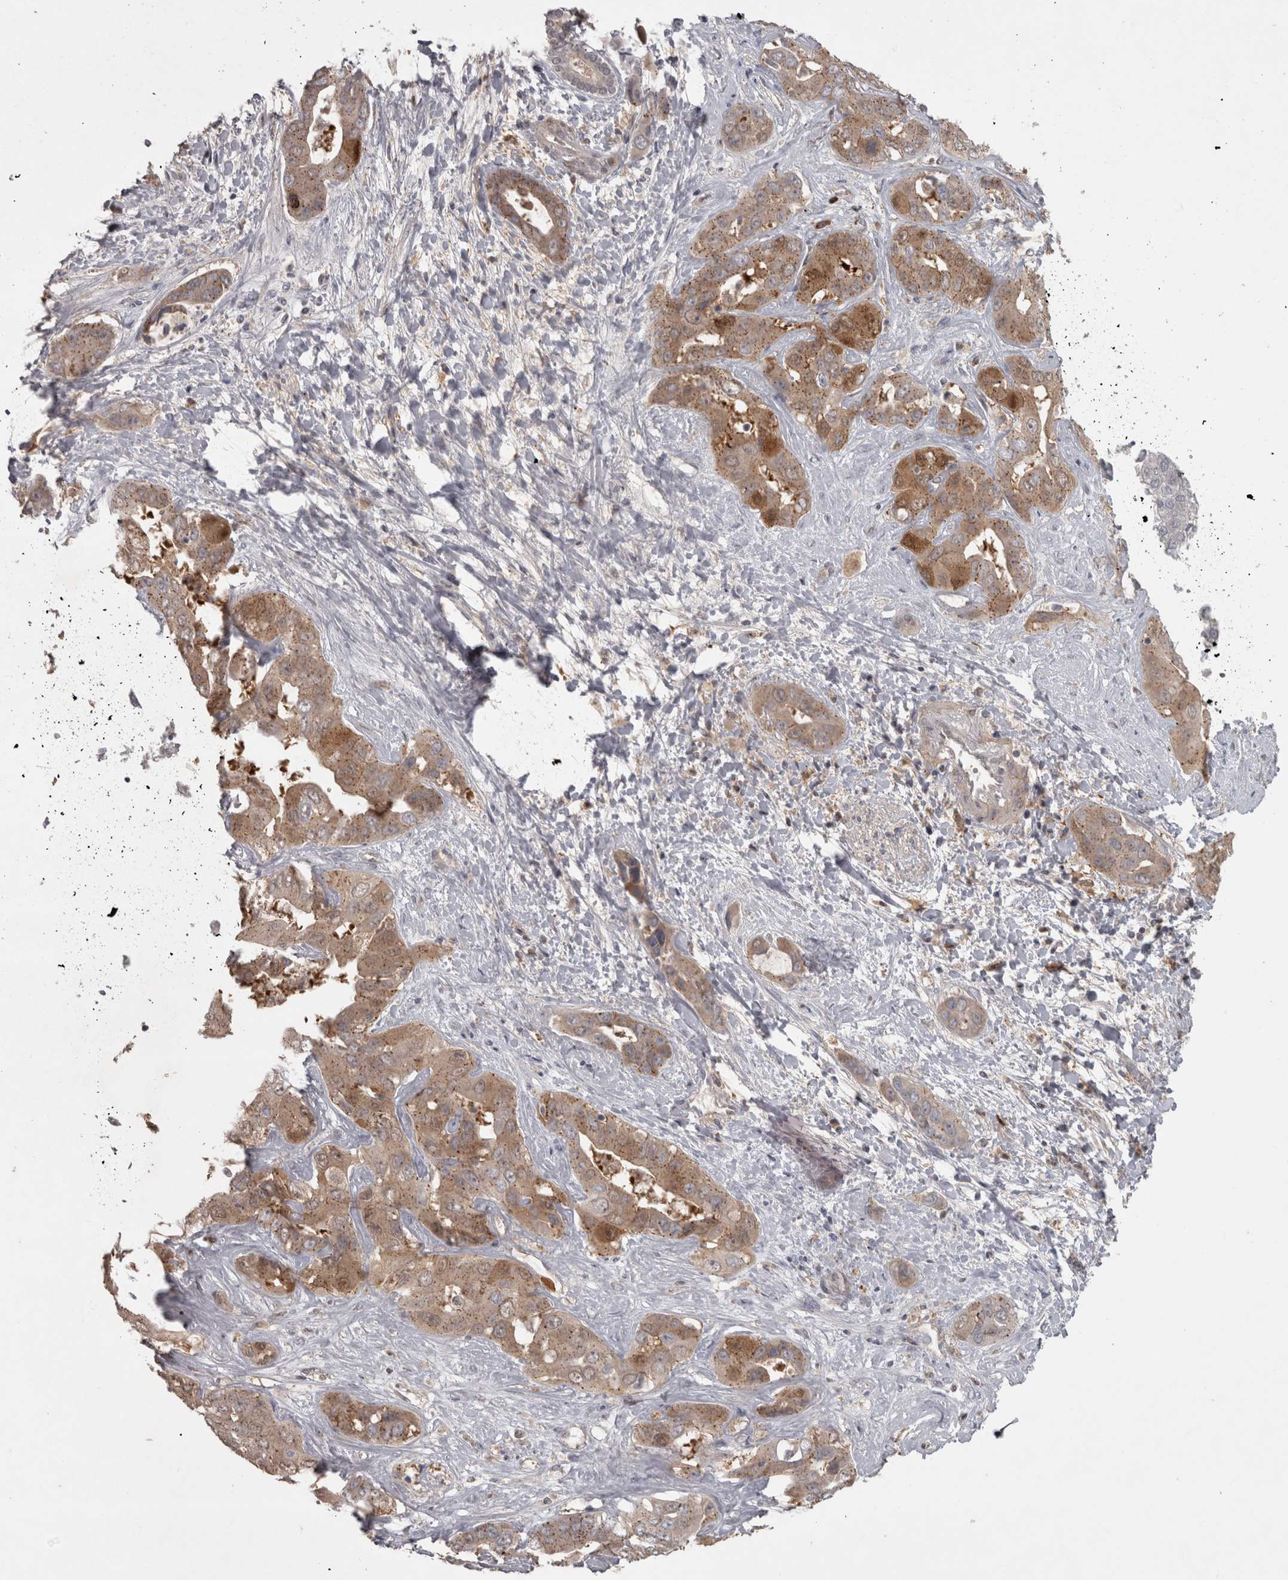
{"staining": {"intensity": "moderate", "quantity": "25%-75%", "location": "cytoplasmic/membranous,nuclear"}, "tissue": "liver cancer", "cell_type": "Tumor cells", "image_type": "cancer", "snomed": [{"axis": "morphology", "description": "Cholangiocarcinoma"}, {"axis": "topography", "description": "Liver"}], "caption": "IHC histopathology image of neoplastic tissue: human liver cholangiocarcinoma stained using immunohistochemistry (IHC) demonstrates medium levels of moderate protein expression localized specifically in the cytoplasmic/membranous and nuclear of tumor cells, appearing as a cytoplasmic/membranous and nuclear brown color.", "gene": "SLCO5A1", "patient": {"sex": "female", "age": 52}}